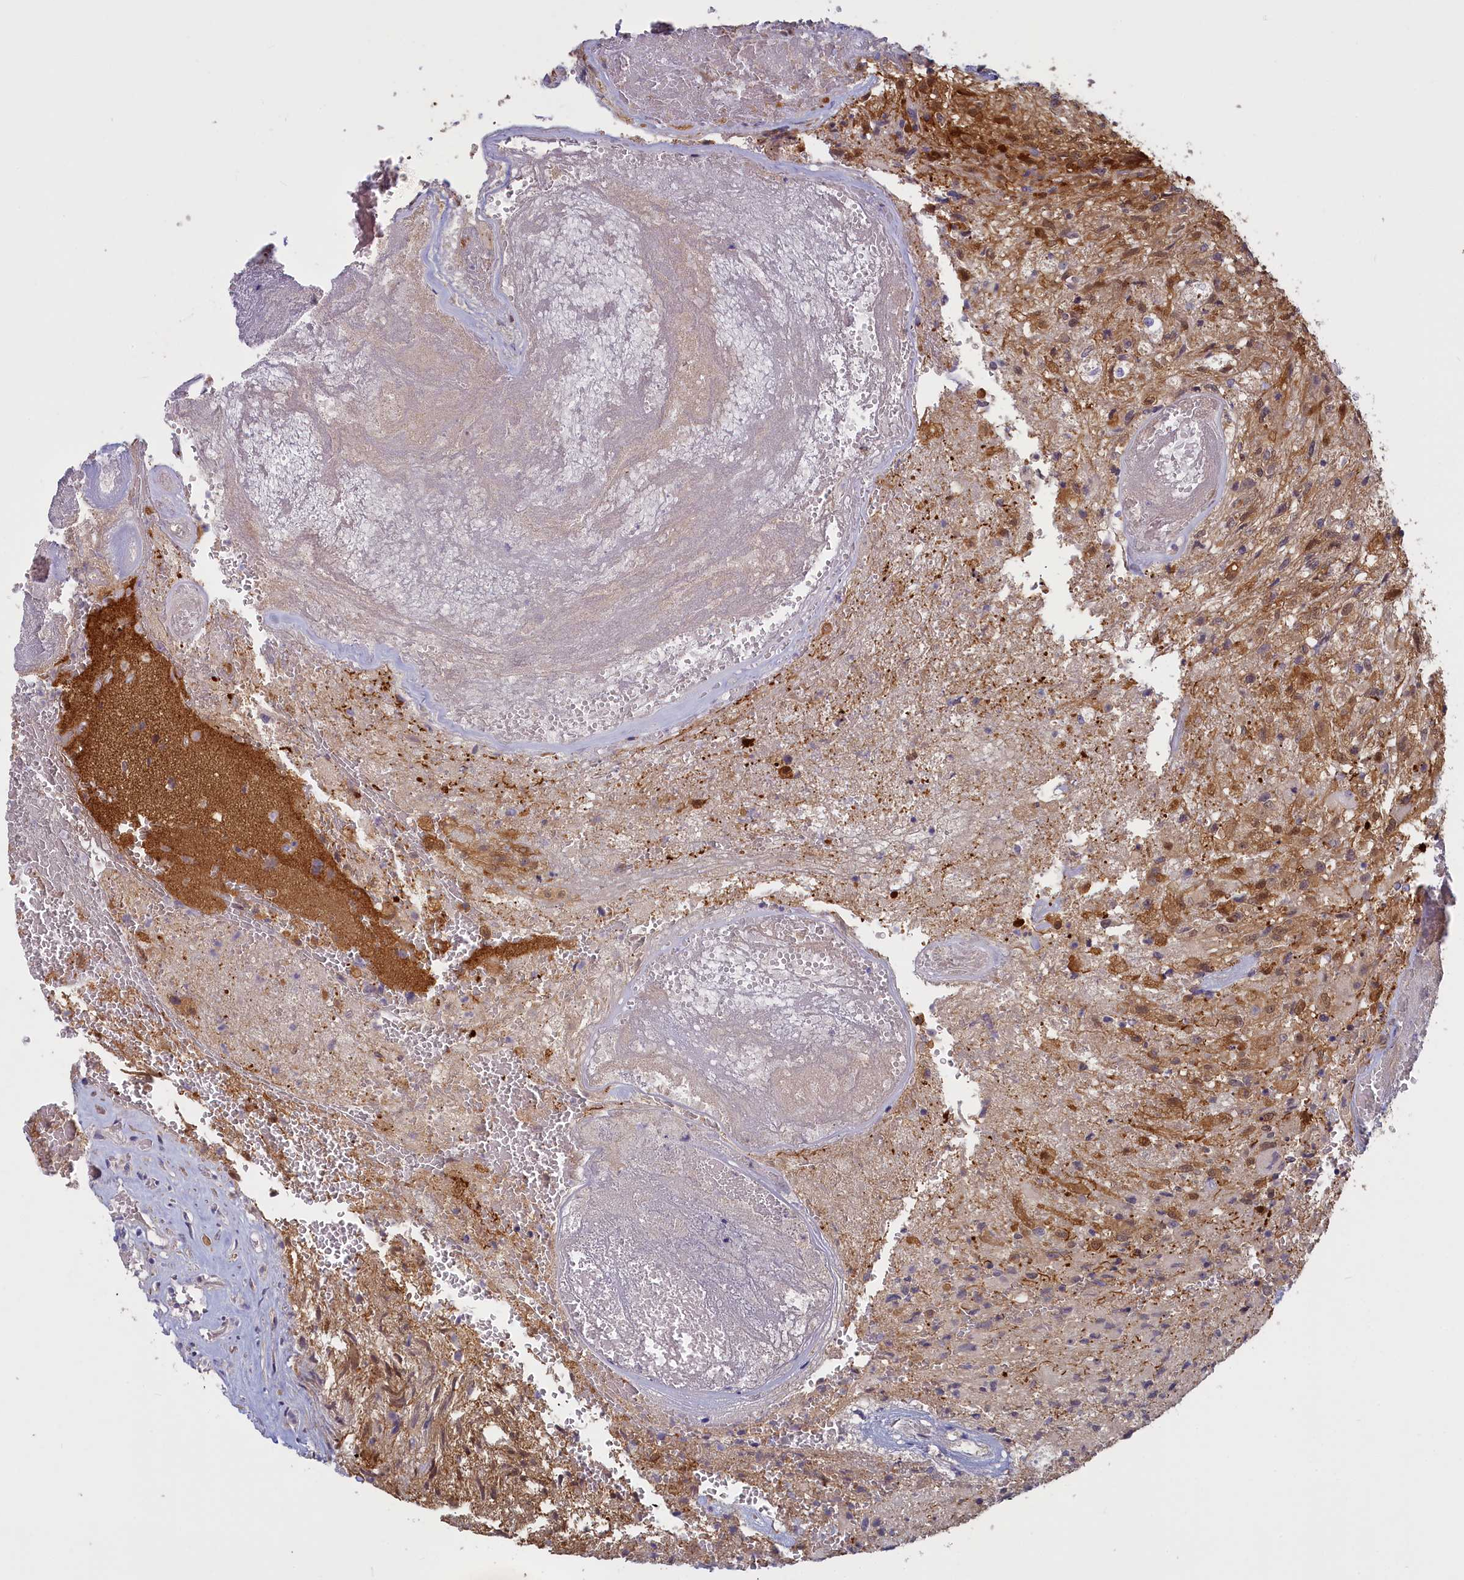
{"staining": {"intensity": "strong", "quantity": "25%-75%", "location": "cytoplasmic/membranous,nuclear"}, "tissue": "glioma", "cell_type": "Tumor cells", "image_type": "cancer", "snomed": [{"axis": "morphology", "description": "Glioma, malignant, High grade"}, {"axis": "topography", "description": "Brain"}], "caption": "High-grade glioma (malignant) was stained to show a protein in brown. There is high levels of strong cytoplasmic/membranous and nuclear positivity in about 25%-75% of tumor cells.", "gene": "UCHL3", "patient": {"sex": "male", "age": 56}}